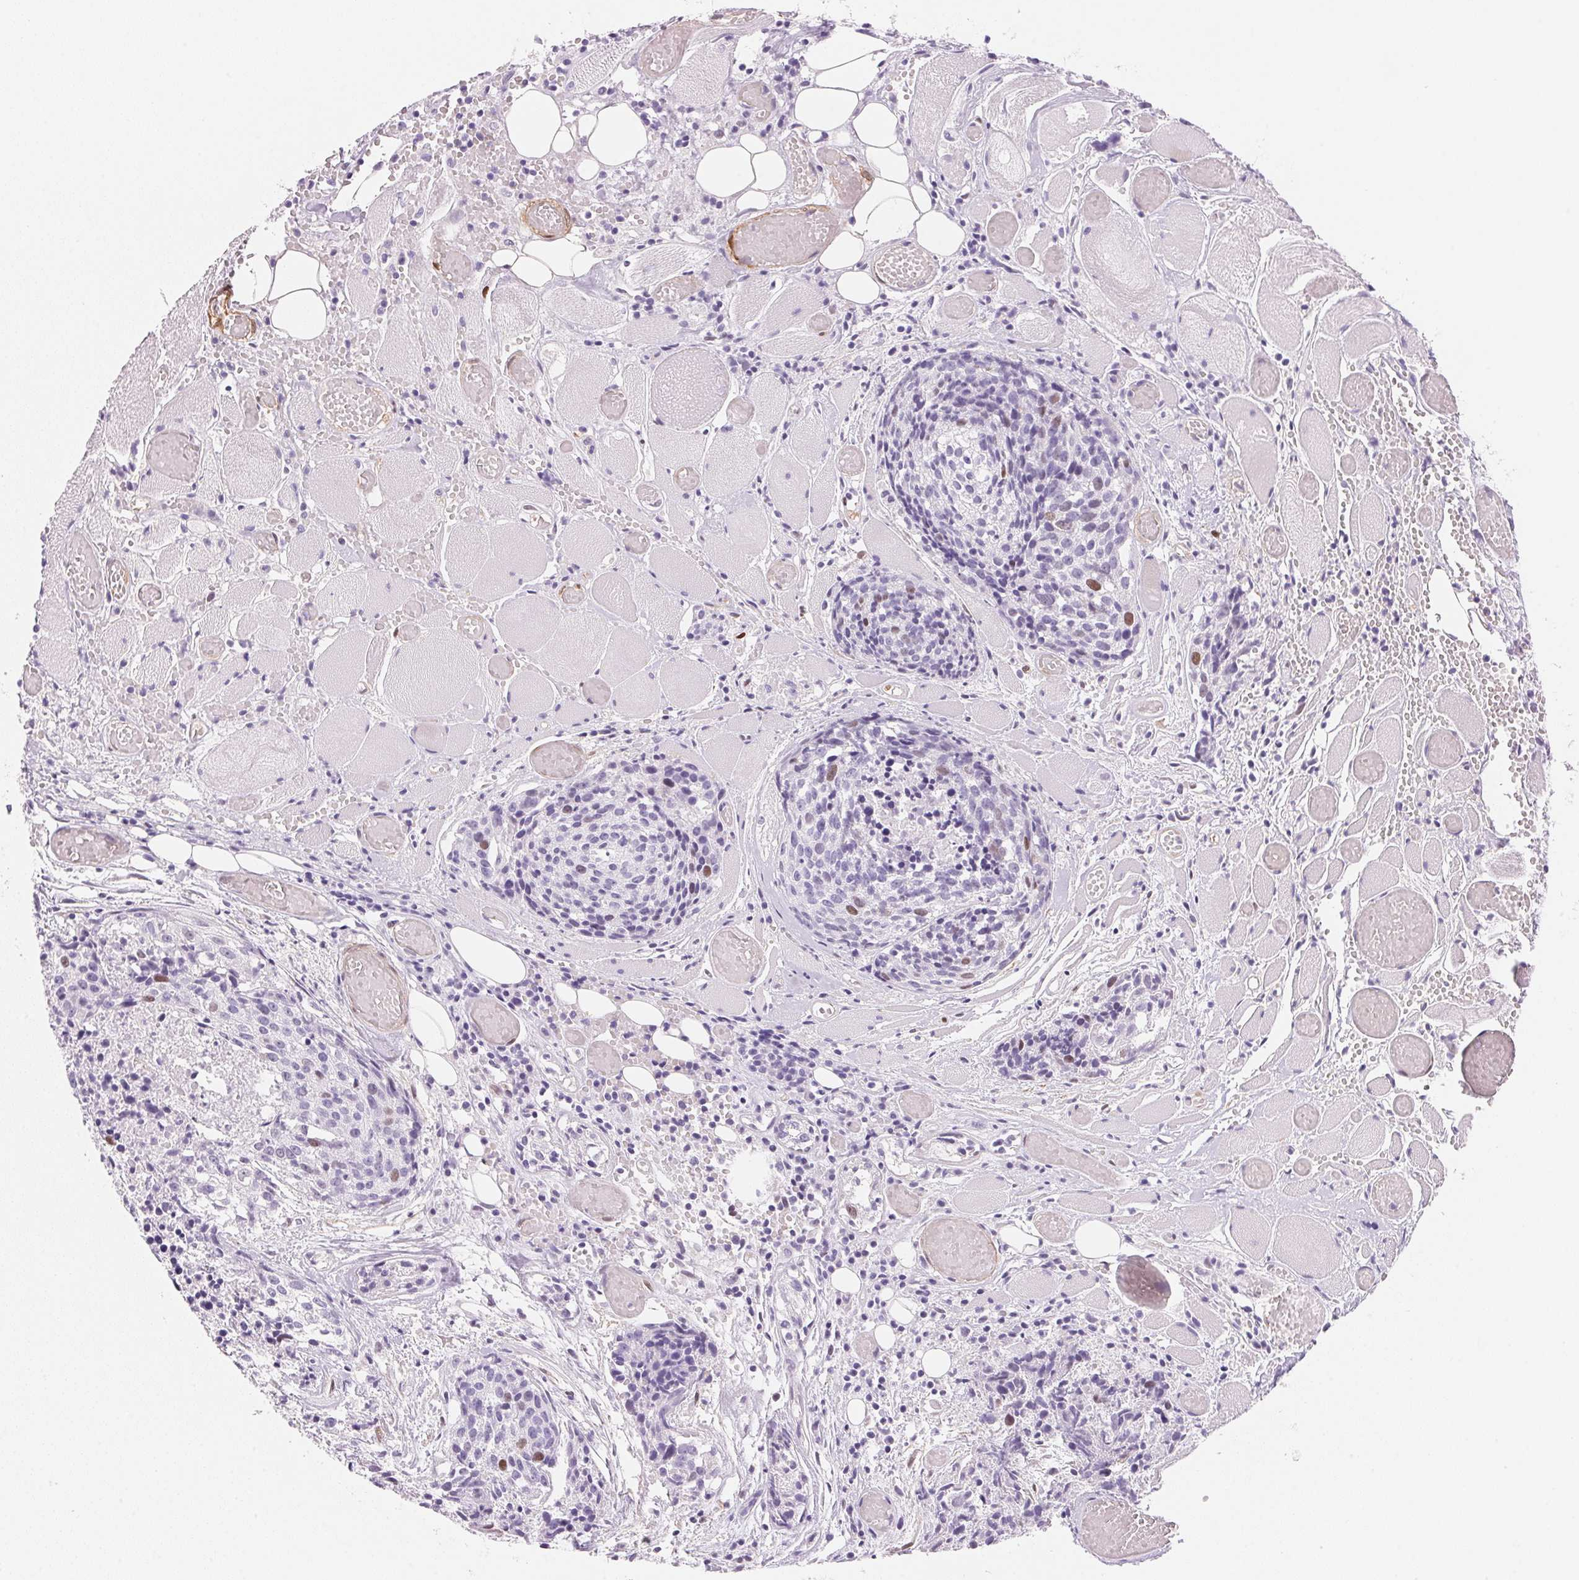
{"staining": {"intensity": "moderate", "quantity": "<25%", "location": "nuclear"}, "tissue": "head and neck cancer", "cell_type": "Tumor cells", "image_type": "cancer", "snomed": [{"axis": "morphology", "description": "Squamous cell carcinoma, NOS"}, {"axis": "topography", "description": "Oral tissue"}, {"axis": "topography", "description": "Head-Neck"}], "caption": "The photomicrograph shows a brown stain indicating the presence of a protein in the nuclear of tumor cells in head and neck squamous cell carcinoma. (IHC, brightfield microscopy, high magnification).", "gene": "SMTN", "patient": {"sex": "male", "age": 64}}